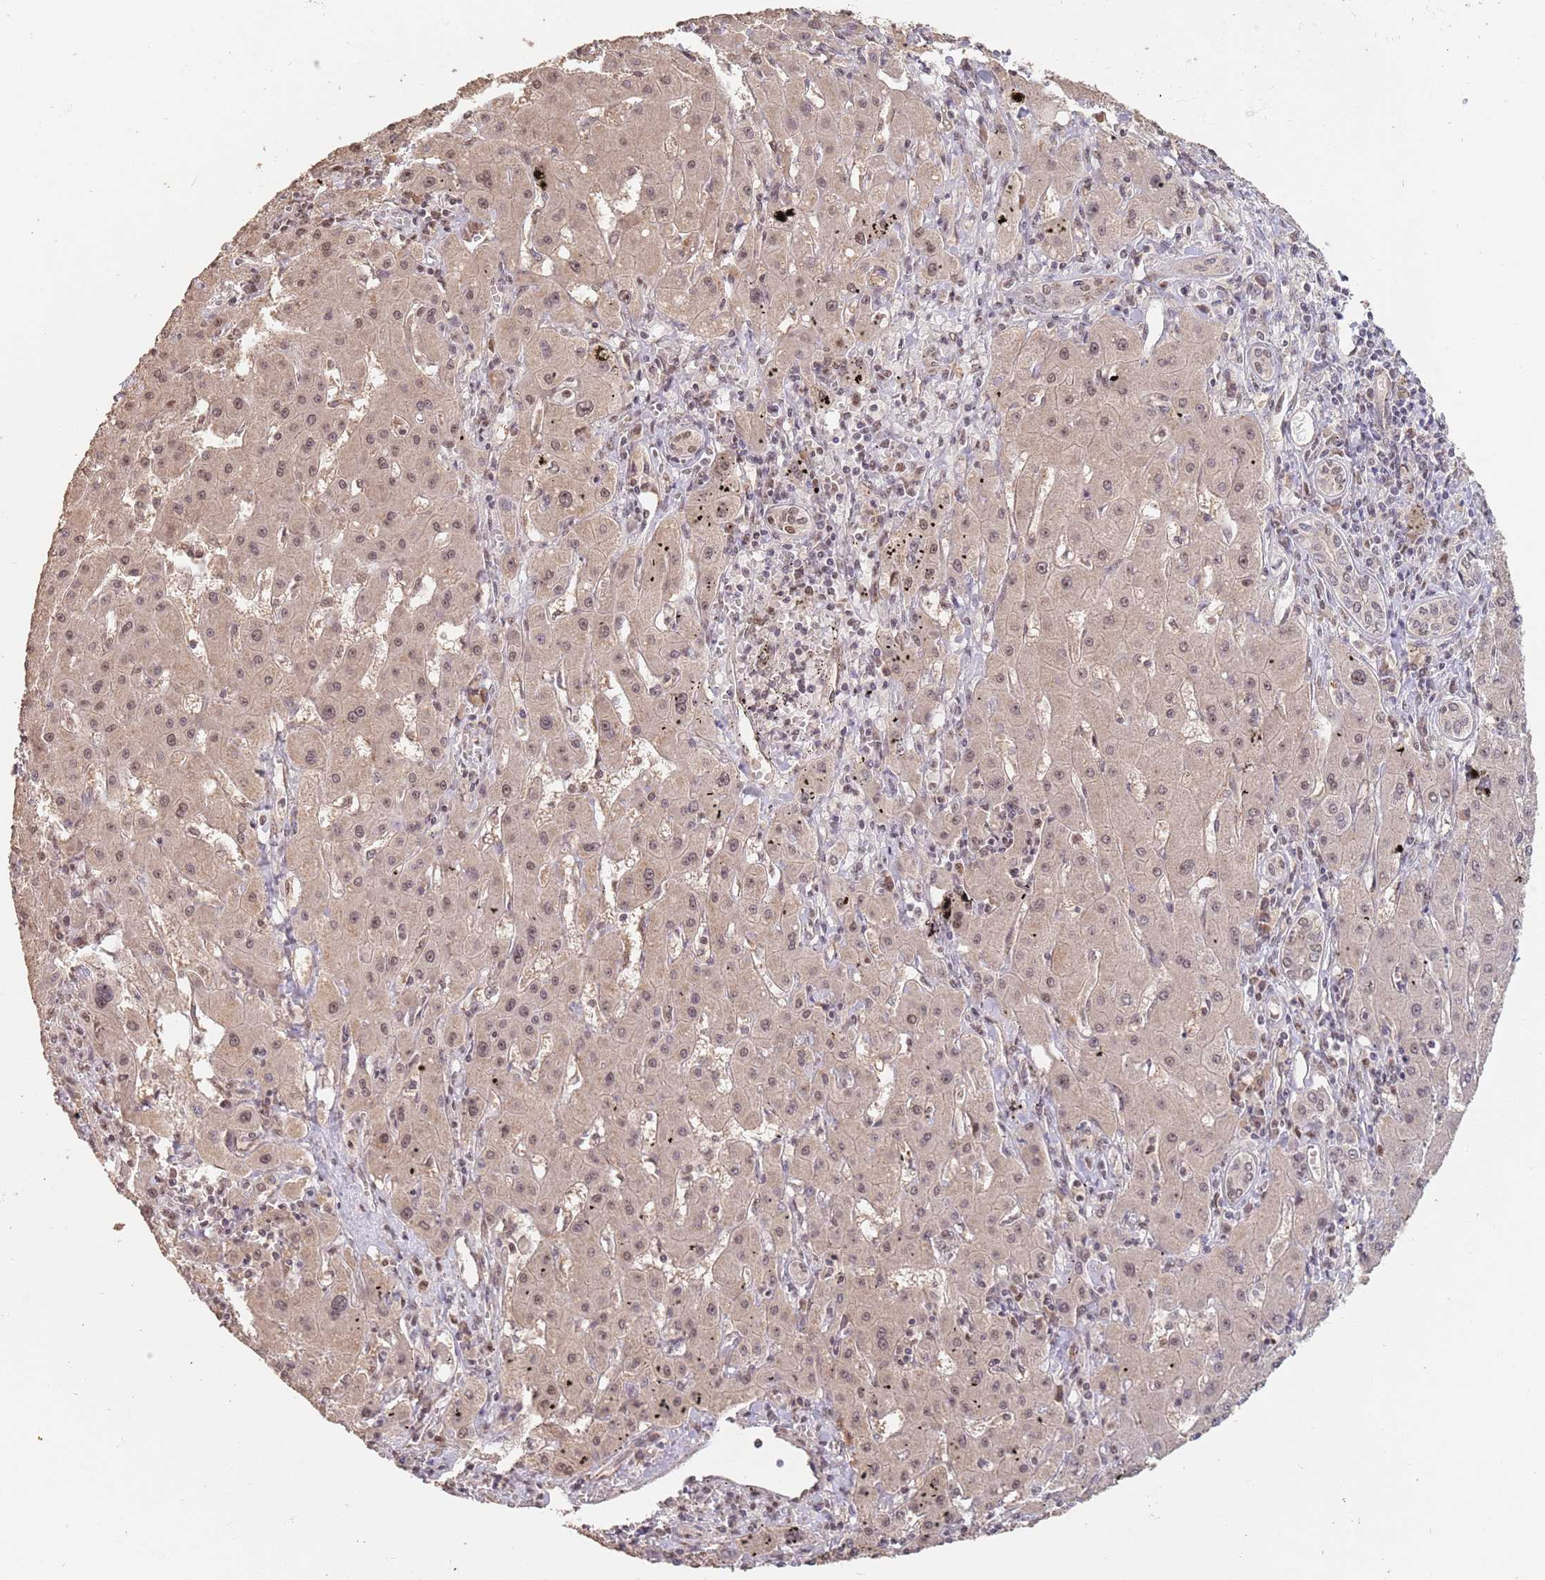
{"staining": {"intensity": "weak", "quantity": ">75%", "location": "nuclear"}, "tissue": "liver cancer", "cell_type": "Tumor cells", "image_type": "cancer", "snomed": [{"axis": "morphology", "description": "Carcinoma, Hepatocellular, NOS"}, {"axis": "topography", "description": "Liver"}], "caption": "Brown immunohistochemical staining in hepatocellular carcinoma (liver) reveals weak nuclear staining in about >75% of tumor cells. (Stains: DAB (3,3'-diaminobenzidine) in brown, nuclei in blue, Microscopy: brightfield microscopy at high magnification).", "gene": "RFXANK", "patient": {"sex": "male", "age": 72}}